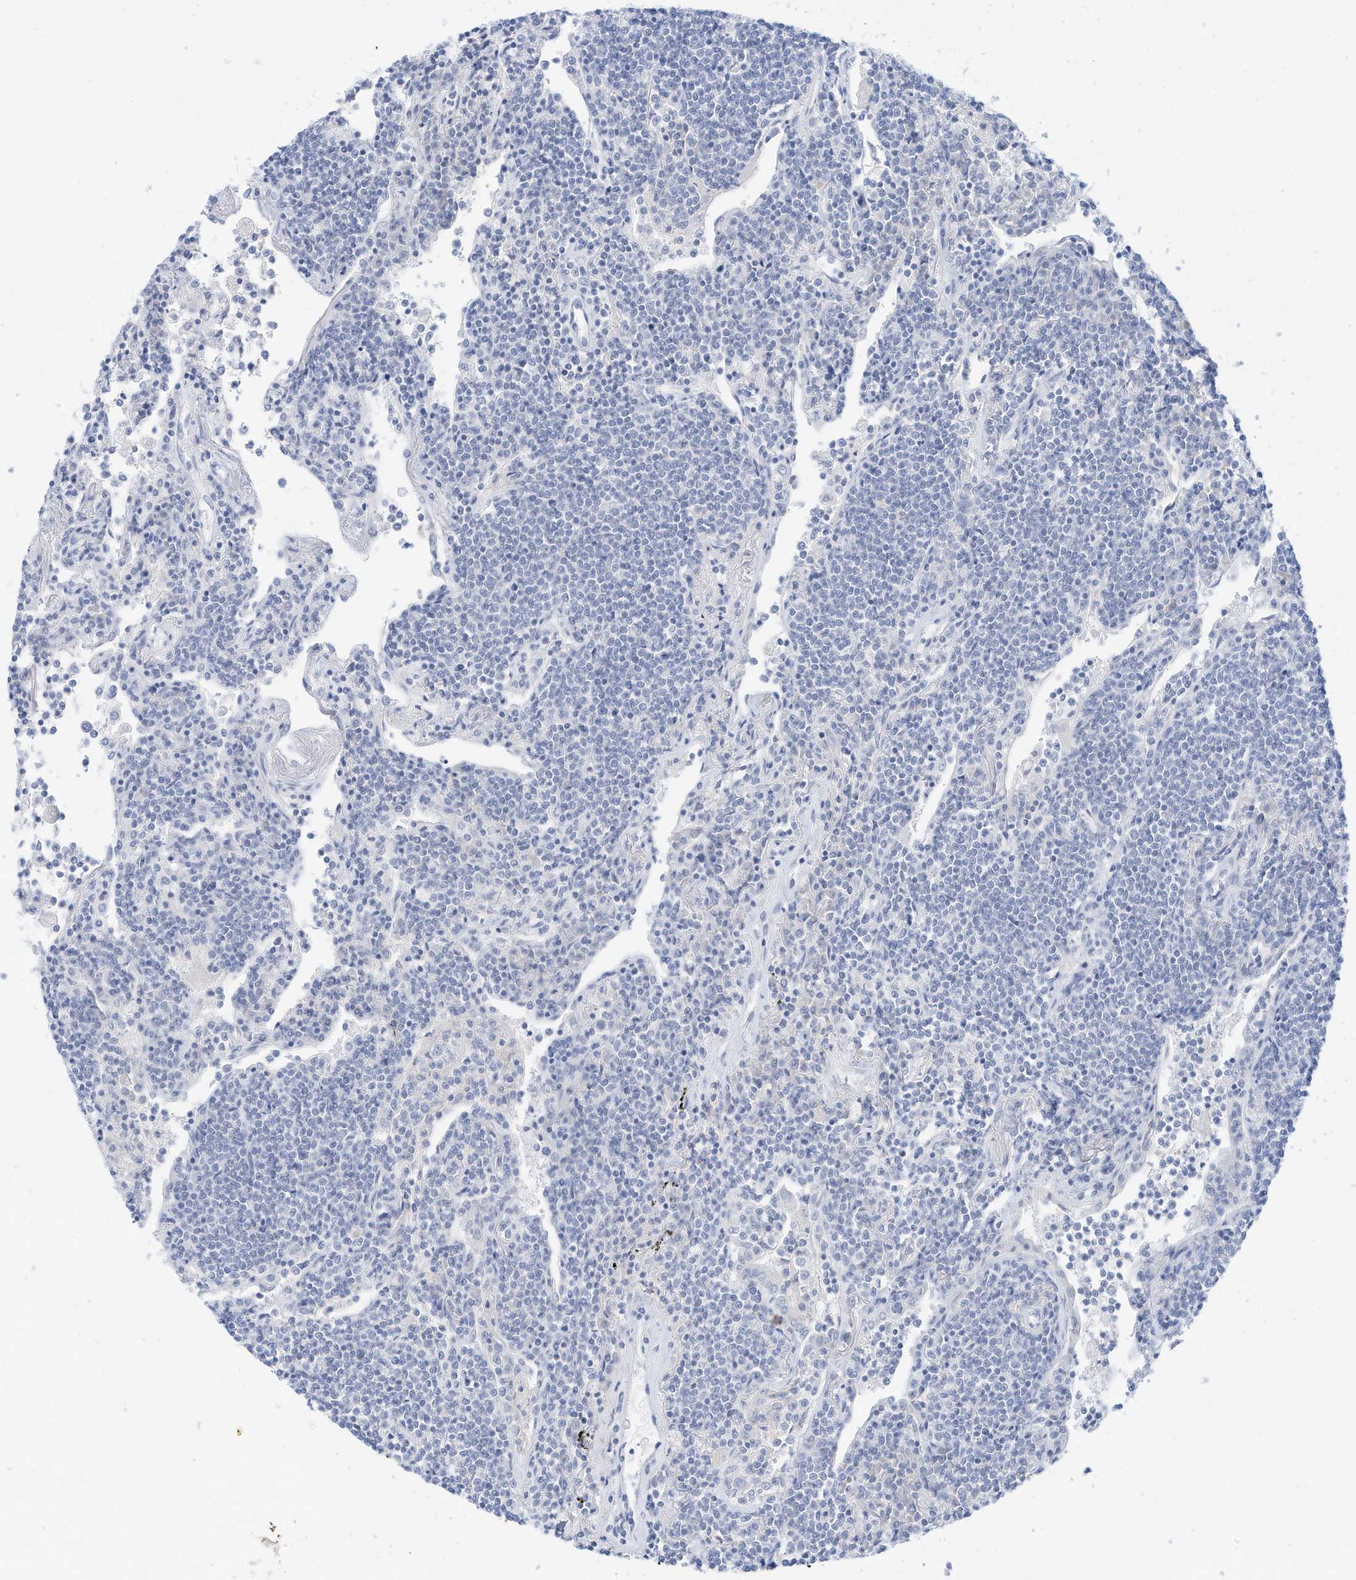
{"staining": {"intensity": "negative", "quantity": "none", "location": "none"}, "tissue": "lymphoma", "cell_type": "Tumor cells", "image_type": "cancer", "snomed": [{"axis": "morphology", "description": "Malignant lymphoma, non-Hodgkin's type, Low grade"}, {"axis": "topography", "description": "Lung"}], "caption": "The photomicrograph demonstrates no significant staining in tumor cells of low-grade malignant lymphoma, non-Hodgkin's type.", "gene": "SPOCD1", "patient": {"sex": "female", "age": 71}}